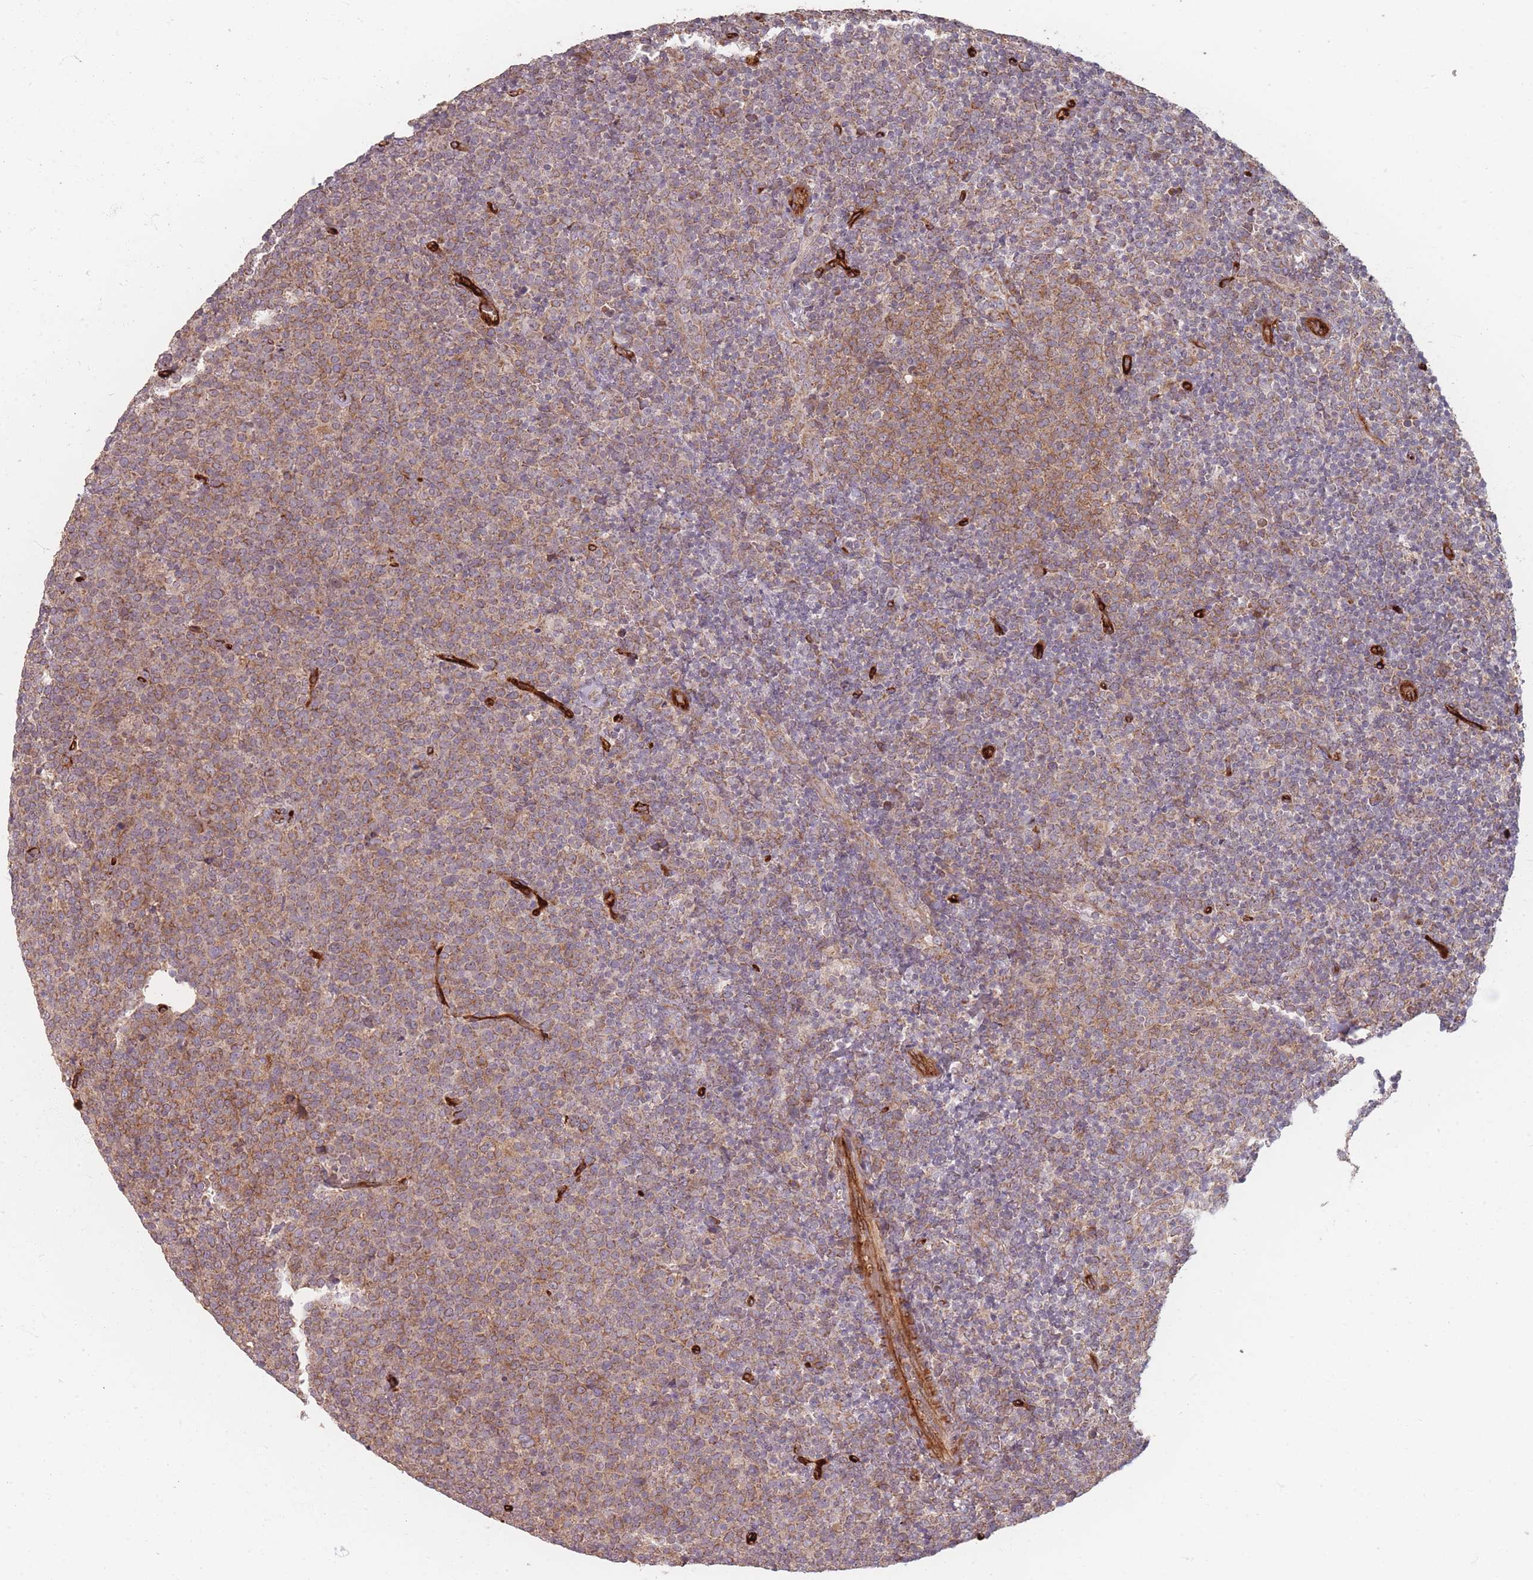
{"staining": {"intensity": "moderate", "quantity": "25%-75%", "location": "cytoplasmic/membranous"}, "tissue": "lymphoma", "cell_type": "Tumor cells", "image_type": "cancer", "snomed": [{"axis": "morphology", "description": "Malignant lymphoma, non-Hodgkin's type, High grade"}, {"axis": "topography", "description": "Lymph node"}], "caption": "Immunohistochemistry (IHC) (DAB (3,3'-diaminobenzidine)) staining of human lymphoma reveals moderate cytoplasmic/membranous protein positivity in about 25%-75% of tumor cells. Nuclei are stained in blue.", "gene": "MRPS6", "patient": {"sex": "male", "age": 61}}